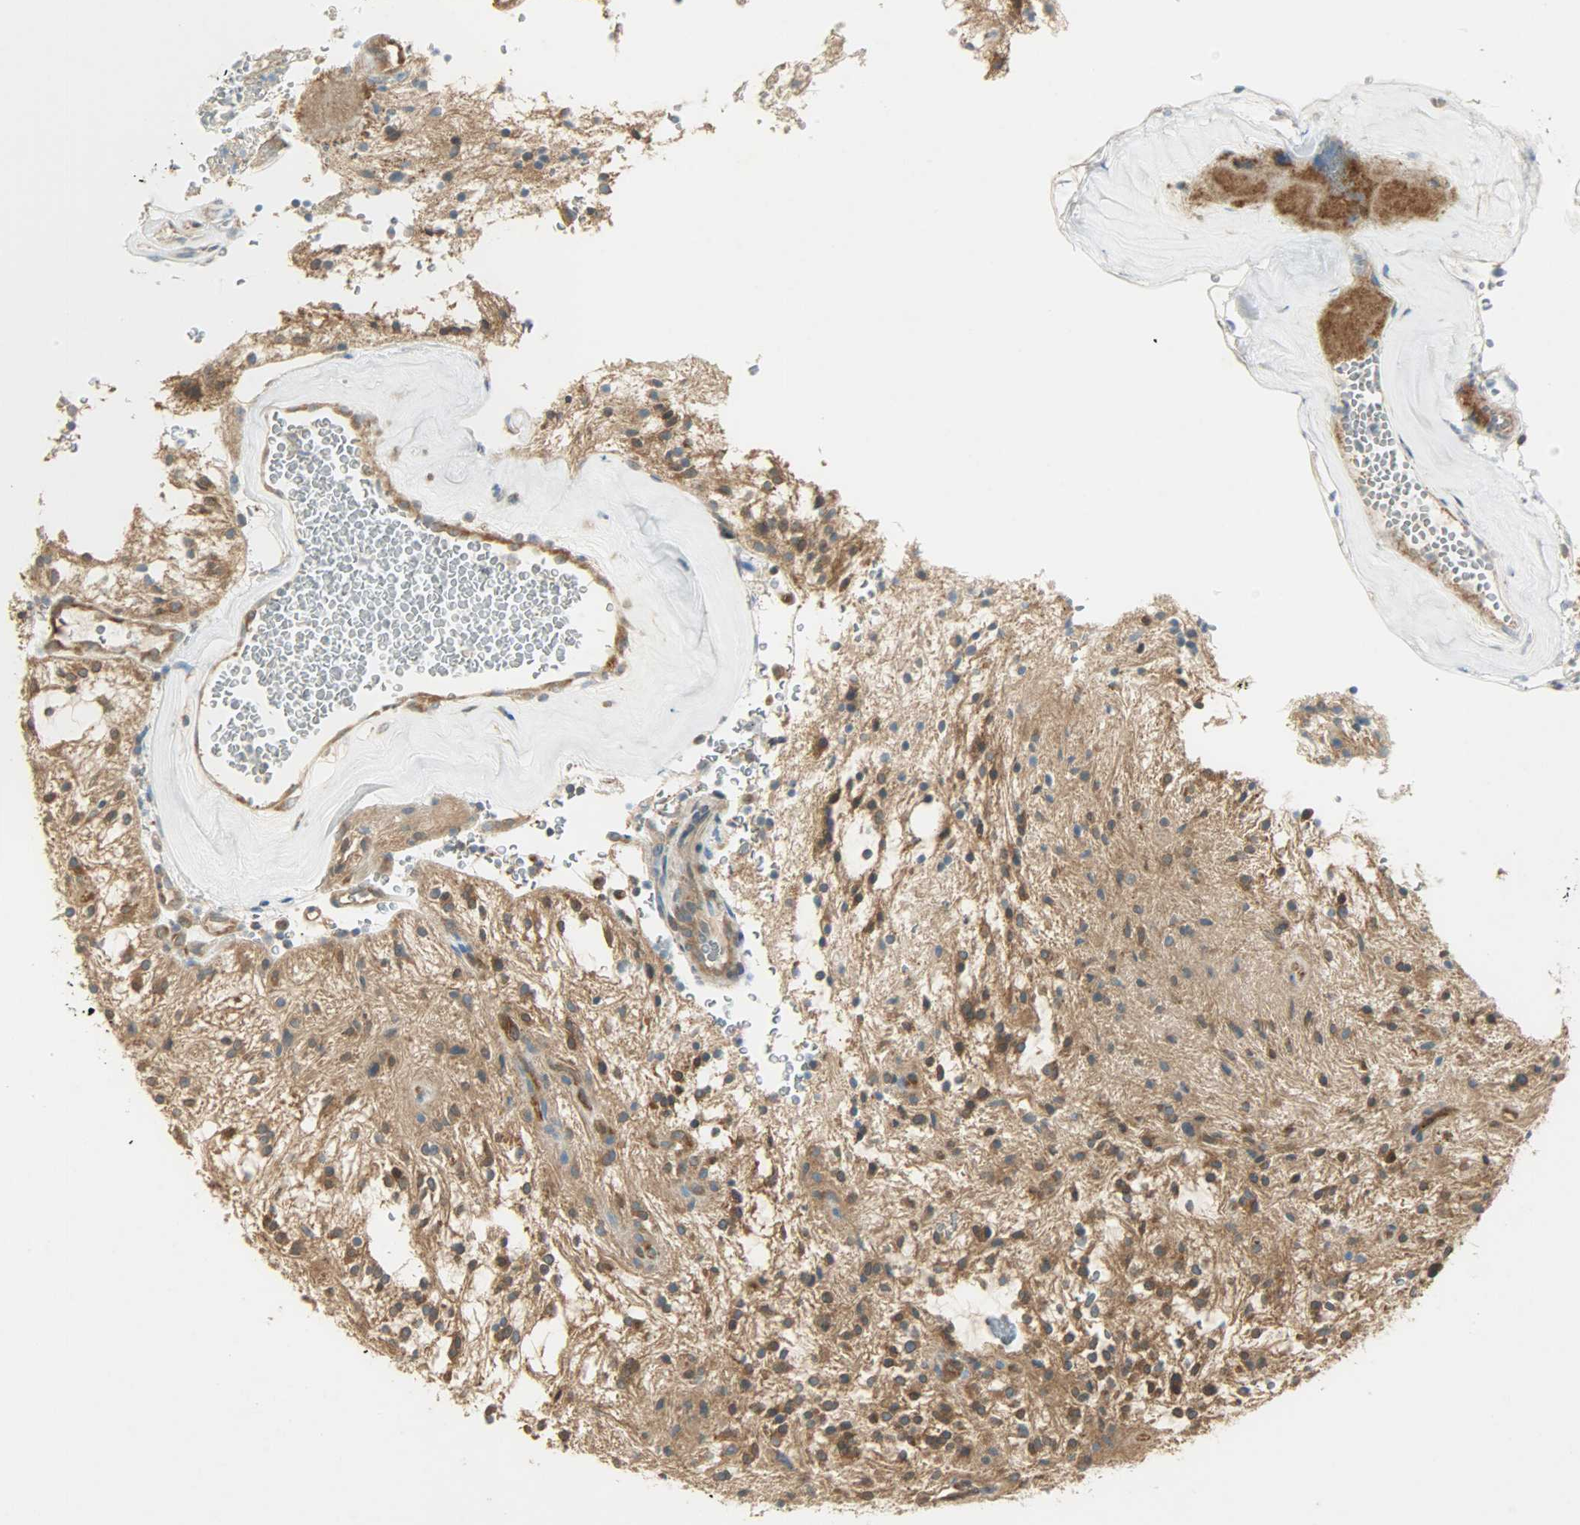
{"staining": {"intensity": "strong", "quantity": ">75%", "location": "cytoplasmic/membranous"}, "tissue": "glioma", "cell_type": "Tumor cells", "image_type": "cancer", "snomed": [{"axis": "morphology", "description": "Glioma, malignant, NOS"}, {"axis": "topography", "description": "Cerebellum"}], "caption": "IHC of human glioma reveals high levels of strong cytoplasmic/membranous expression in approximately >75% of tumor cells.", "gene": "TSC22D2", "patient": {"sex": "female", "age": 10}}